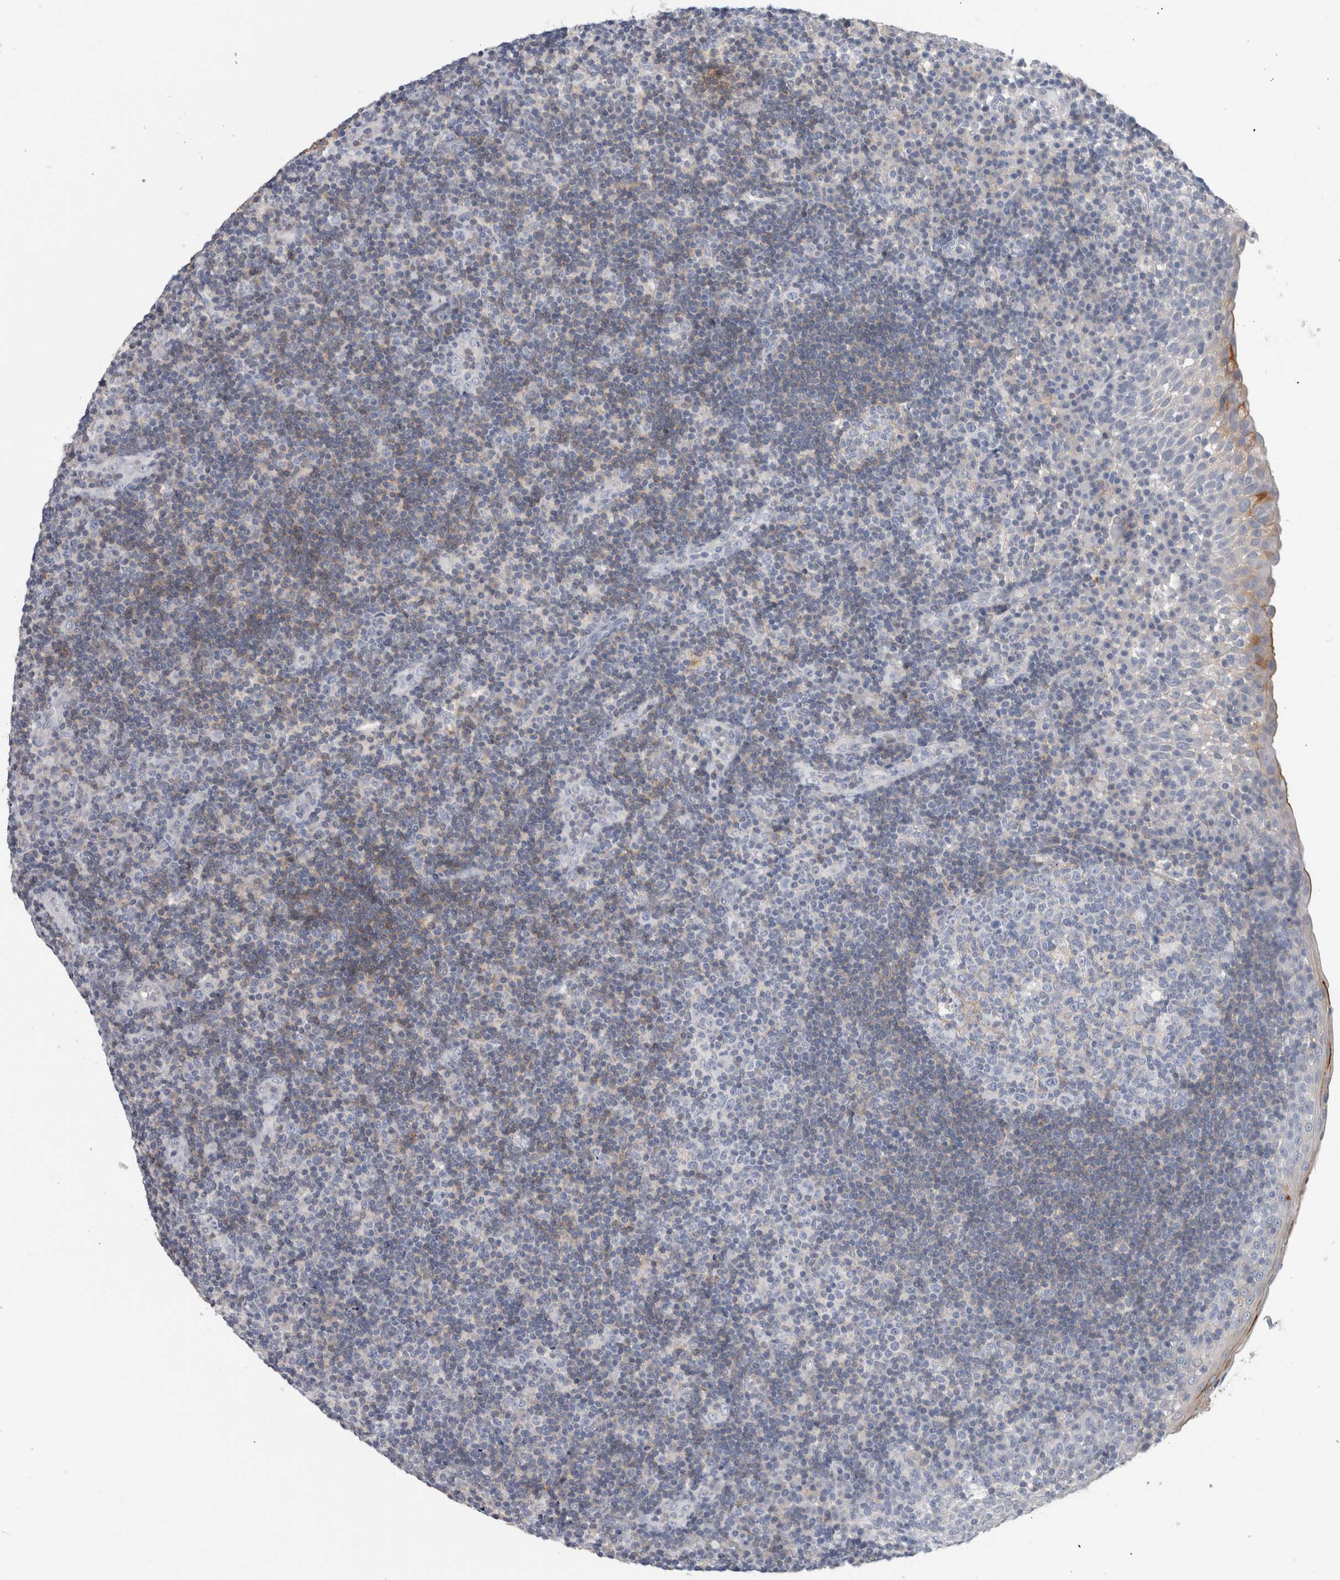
{"staining": {"intensity": "negative", "quantity": "none", "location": "none"}, "tissue": "tonsil", "cell_type": "Germinal center cells", "image_type": "normal", "snomed": [{"axis": "morphology", "description": "Normal tissue, NOS"}, {"axis": "topography", "description": "Tonsil"}], "caption": "The photomicrograph demonstrates no staining of germinal center cells in unremarkable tonsil.", "gene": "CD55", "patient": {"sex": "female", "age": 40}}